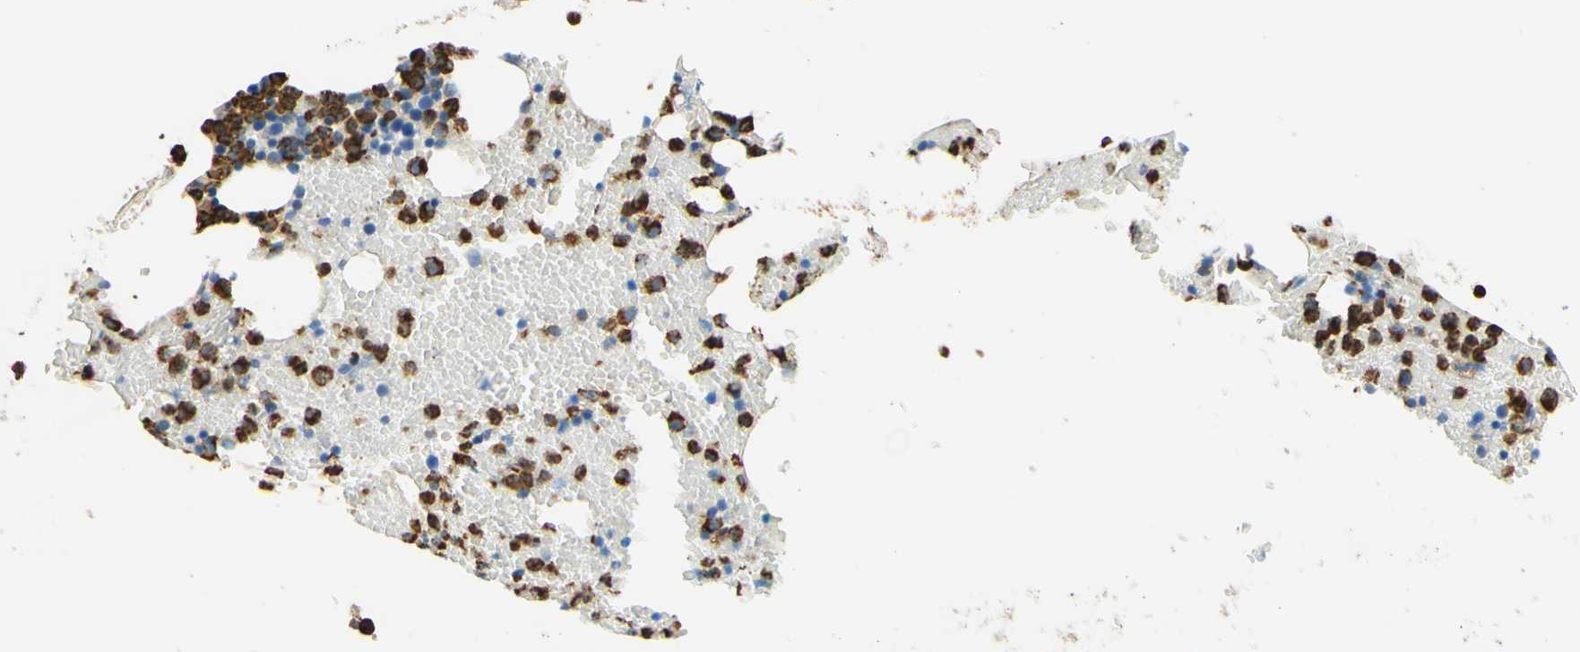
{"staining": {"intensity": "strong", "quantity": "25%-75%", "location": "cytoplasmic/membranous"}, "tissue": "bone marrow", "cell_type": "Hematopoietic cells", "image_type": "normal", "snomed": [{"axis": "morphology", "description": "Normal tissue, NOS"}, {"axis": "morphology", "description": "Inflammation, NOS"}, {"axis": "topography", "description": "Bone marrow"}], "caption": "Protein expression analysis of normal human bone marrow reveals strong cytoplasmic/membranous positivity in approximately 25%-75% of hematopoietic cells.", "gene": "TREM2", "patient": {"sex": "female", "age": 79}}